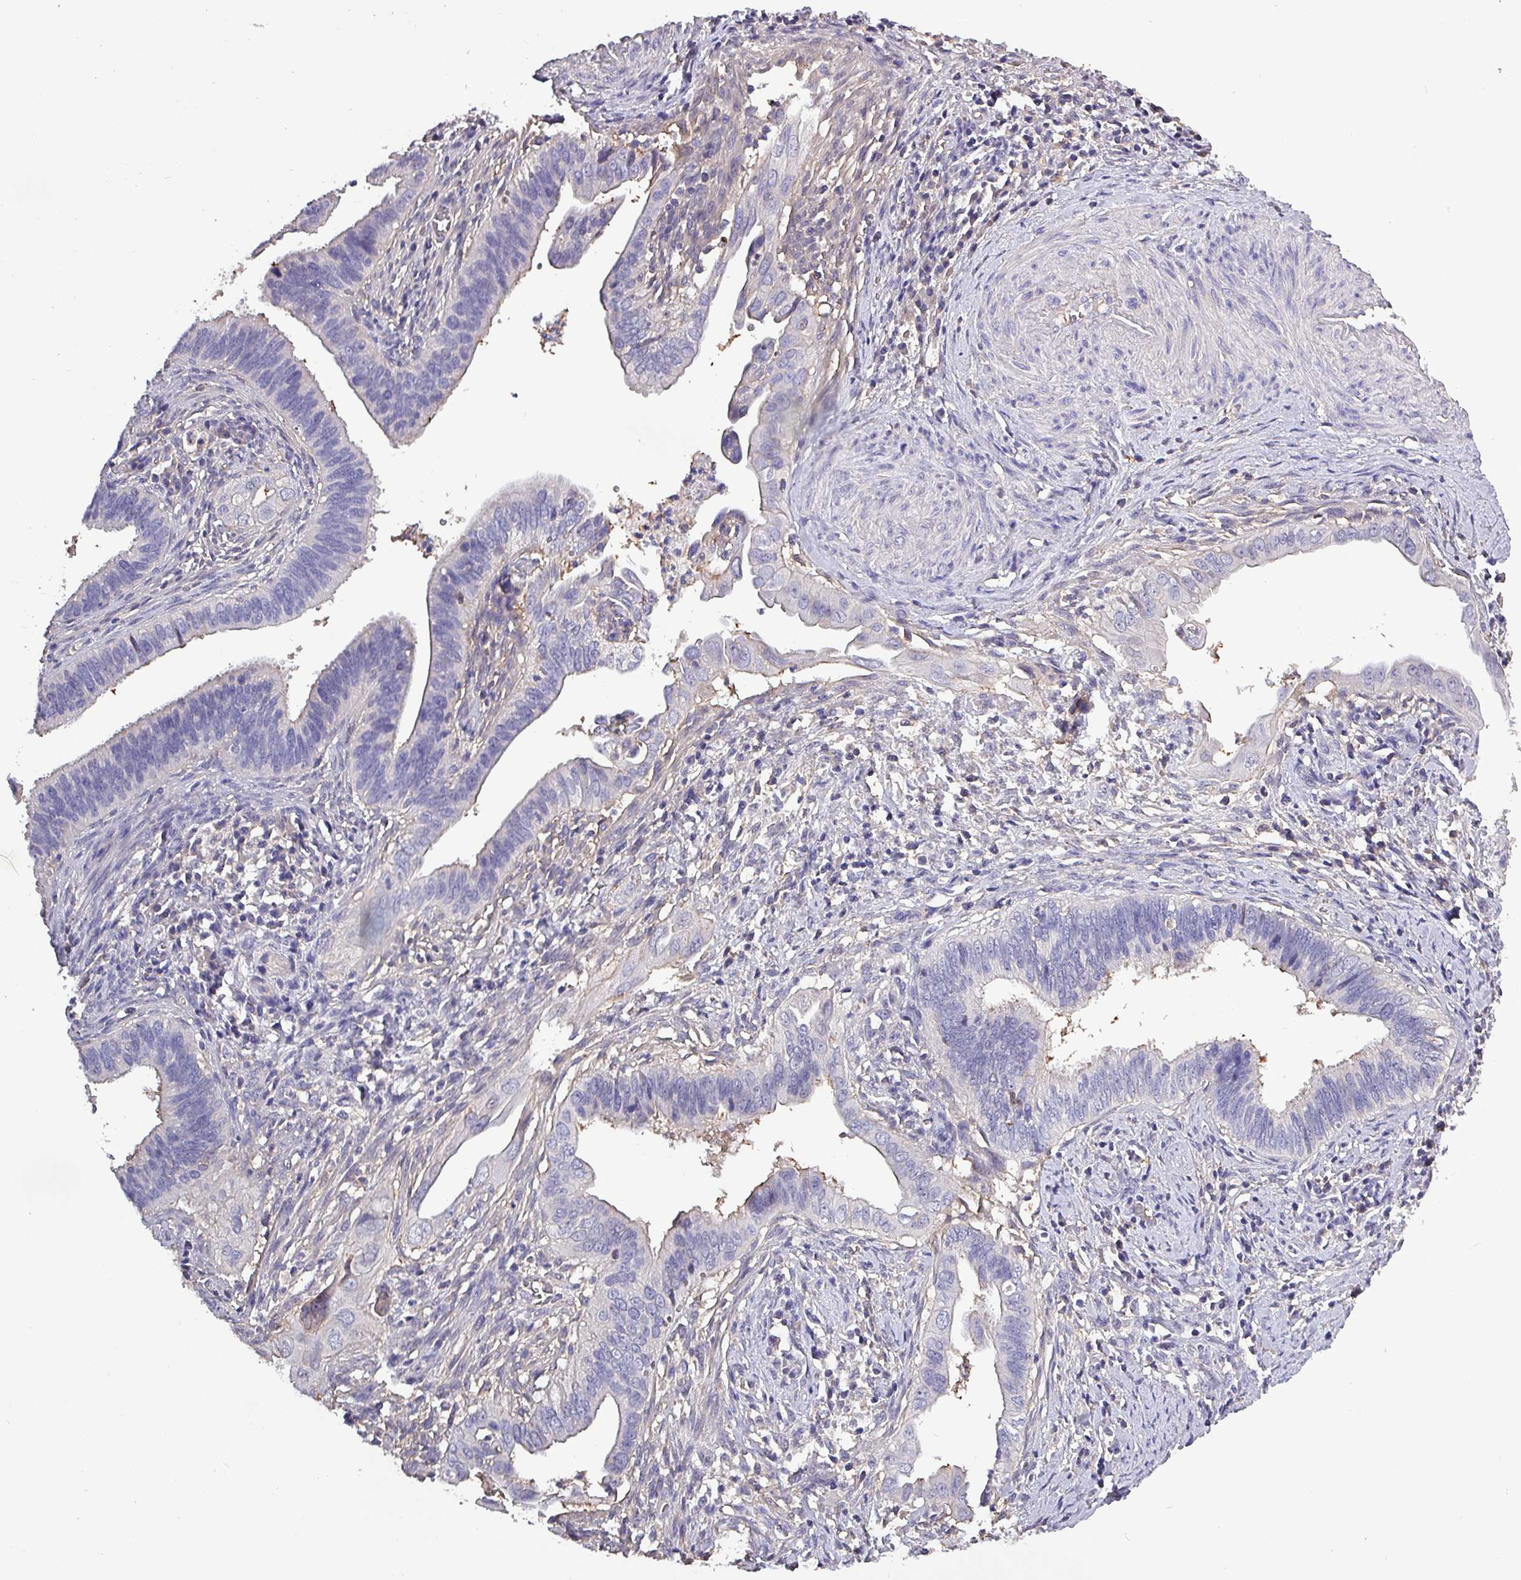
{"staining": {"intensity": "negative", "quantity": "none", "location": "none"}, "tissue": "cervical cancer", "cell_type": "Tumor cells", "image_type": "cancer", "snomed": [{"axis": "morphology", "description": "Adenocarcinoma, NOS"}, {"axis": "topography", "description": "Cervix"}], "caption": "The histopathology image shows no staining of tumor cells in cervical cancer (adenocarcinoma).", "gene": "HTRA4", "patient": {"sex": "female", "age": 42}}